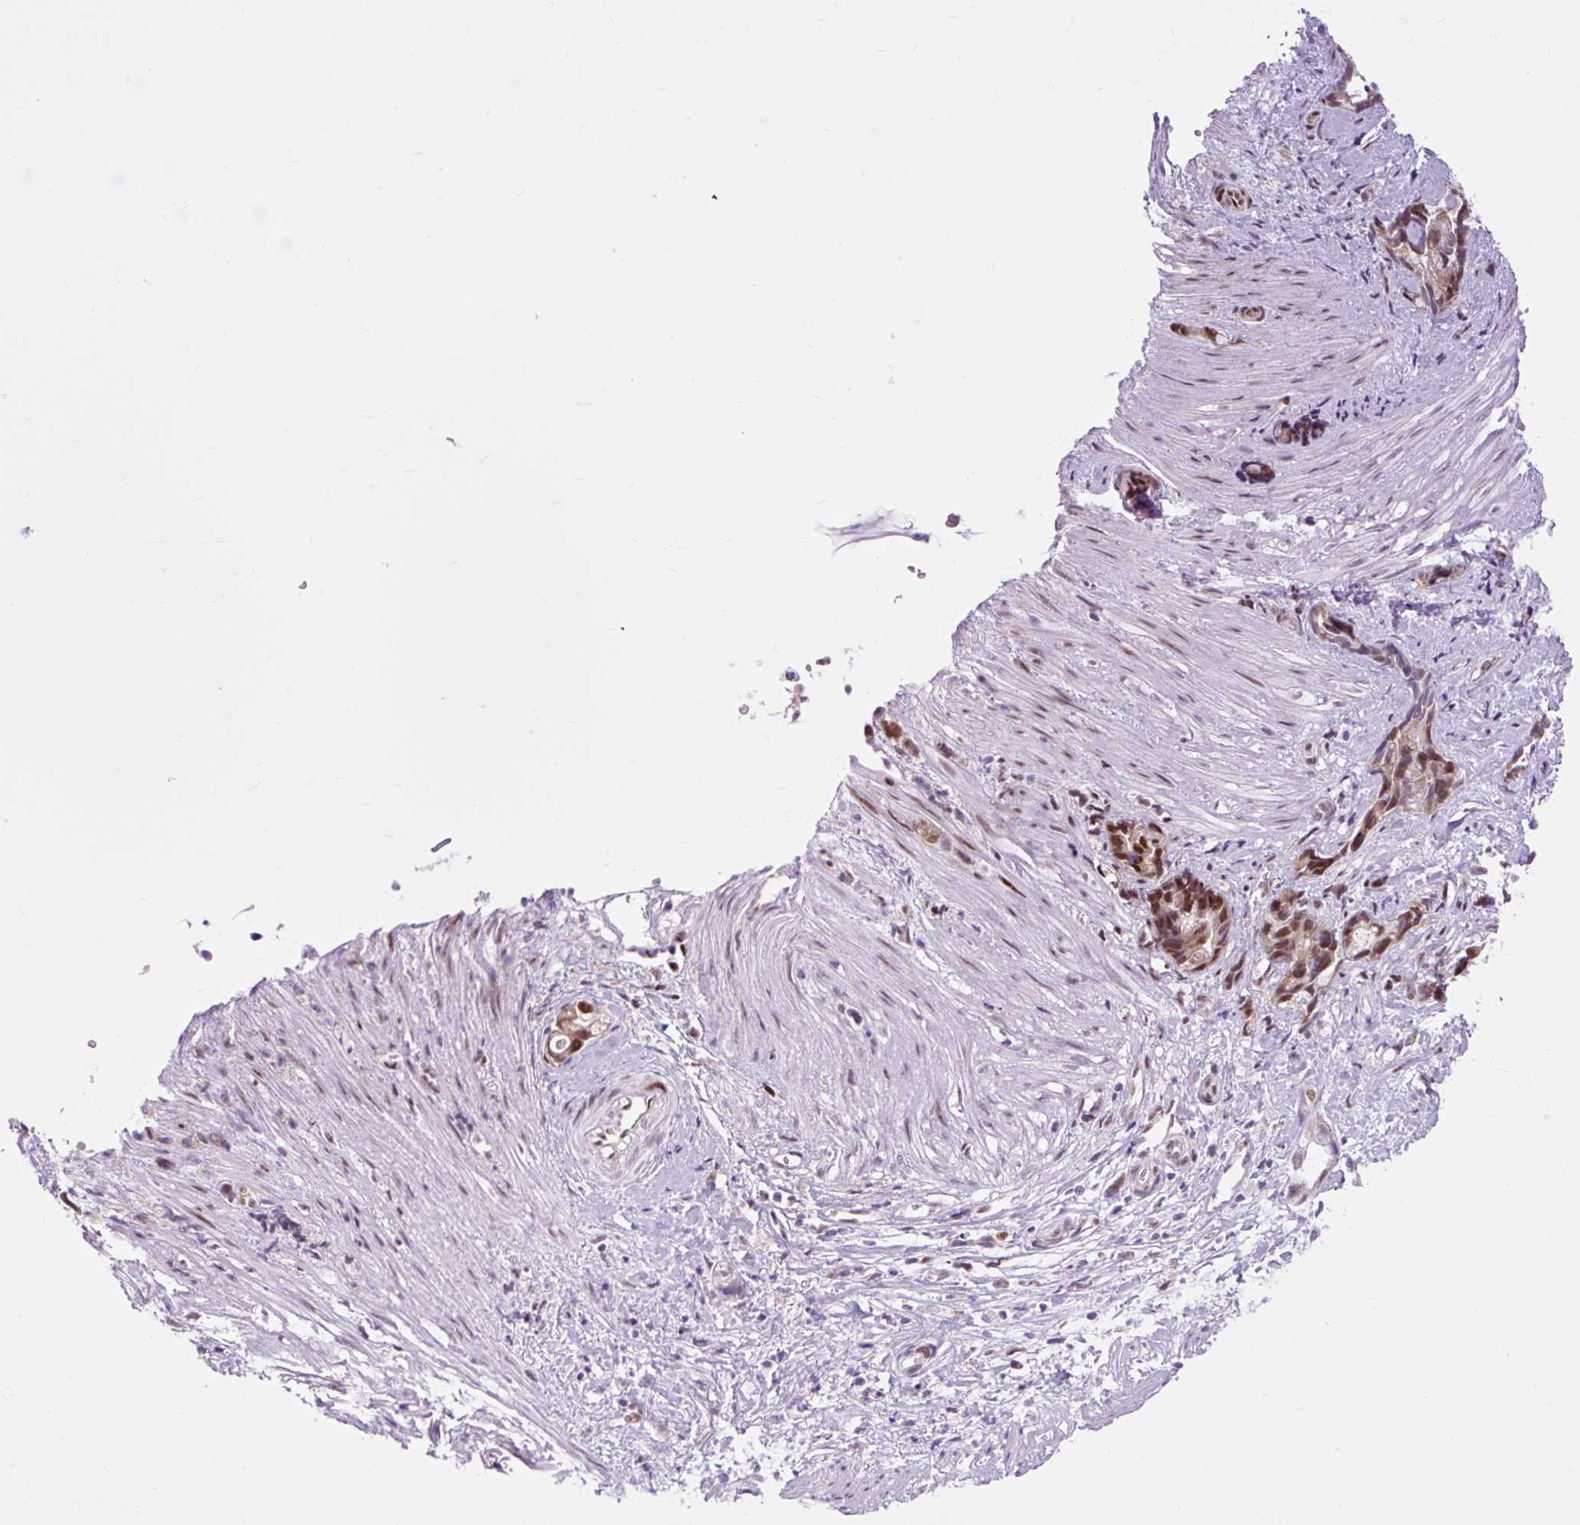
{"staining": {"intensity": "moderate", "quantity": ">75%", "location": "nuclear"}, "tissue": "stomach cancer", "cell_type": "Tumor cells", "image_type": "cancer", "snomed": [{"axis": "morphology", "description": "Adenocarcinoma, NOS"}, {"axis": "topography", "description": "Stomach"}], "caption": "An immunohistochemistry image of neoplastic tissue is shown. Protein staining in brown shows moderate nuclear positivity in adenocarcinoma (stomach) within tumor cells.", "gene": "CLK2", "patient": {"sex": "male", "age": 55}}